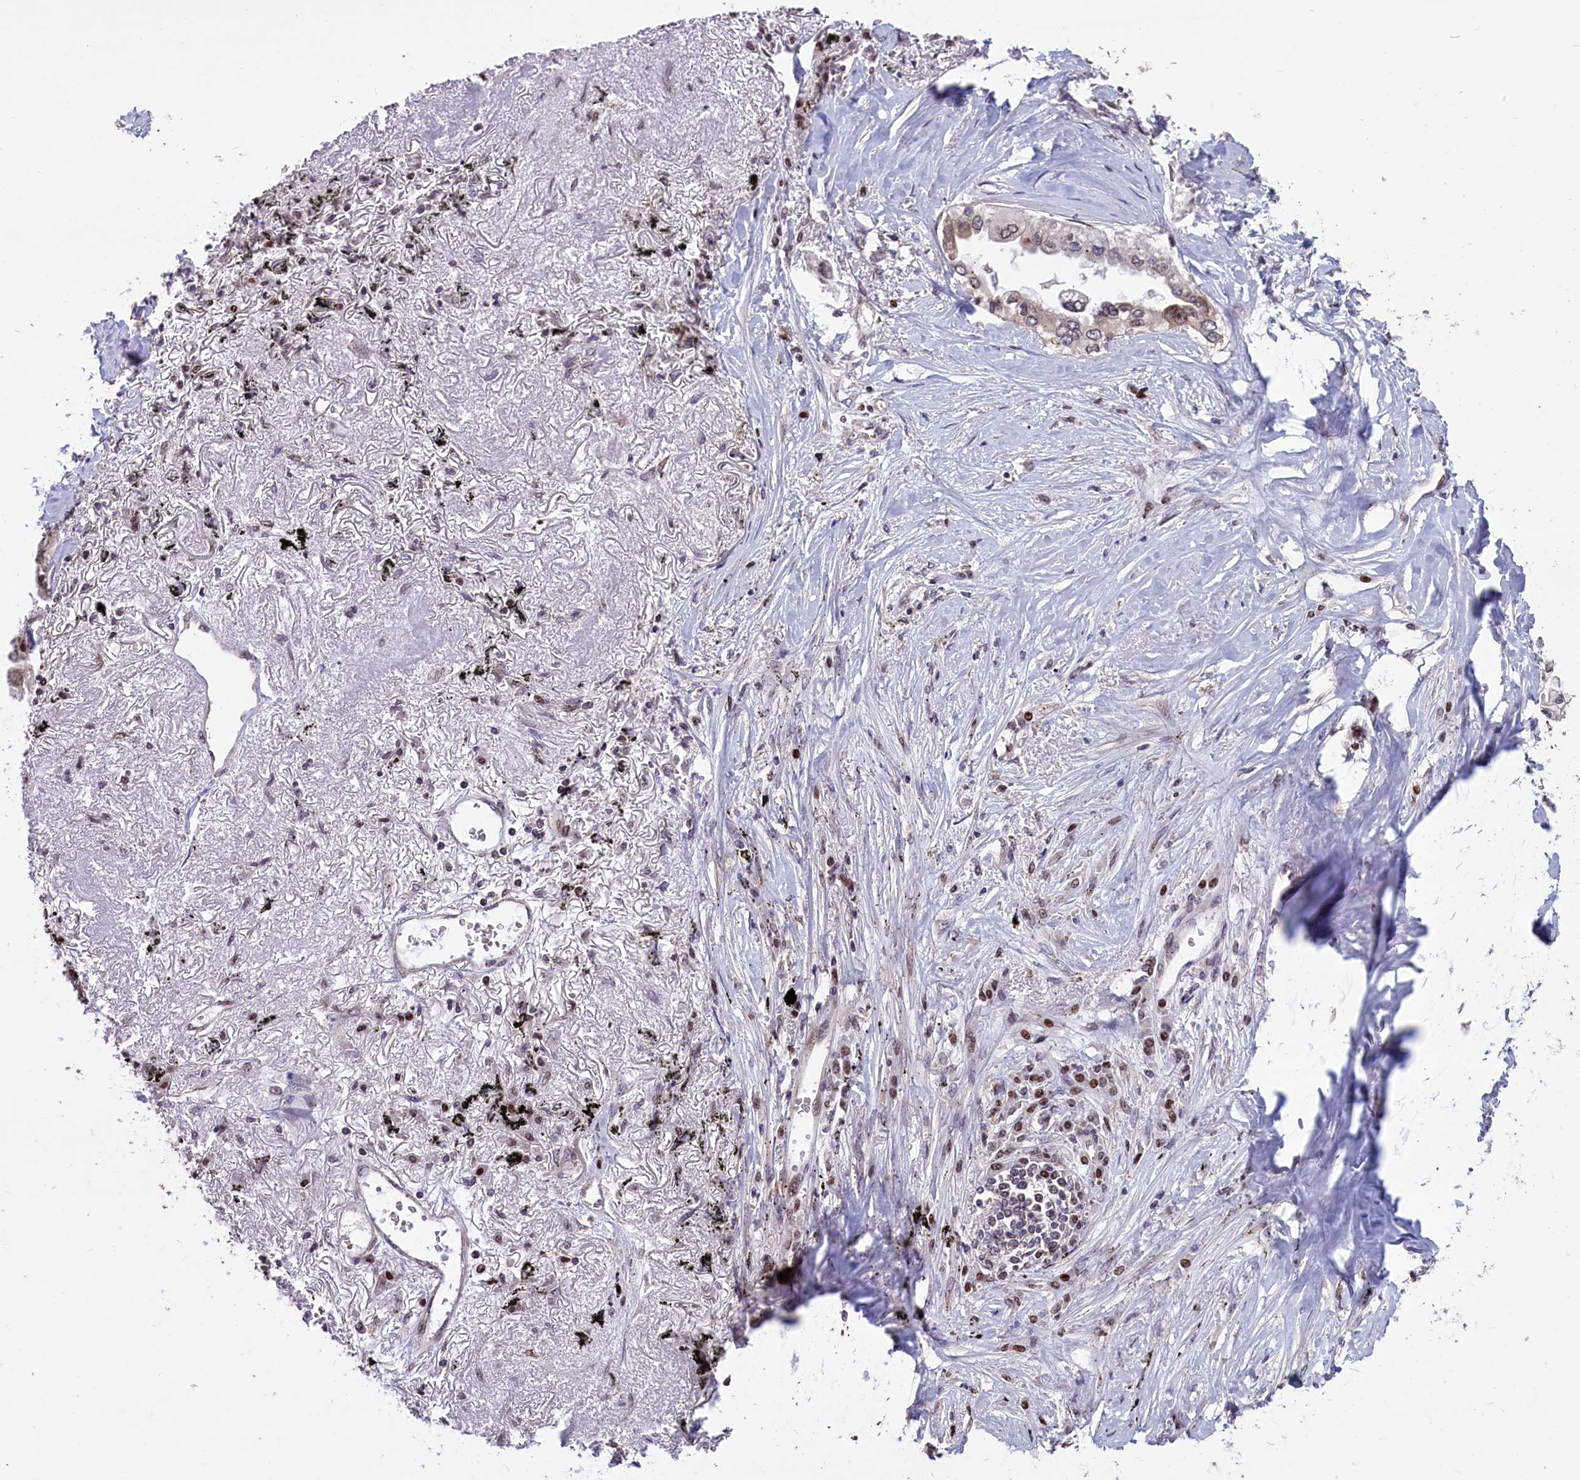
{"staining": {"intensity": "moderate", "quantity": "25%-75%", "location": "cytoplasmic/membranous,nuclear"}, "tissue": "lung cancer", "cell_type": "Tumor cells", "image_type": "cancer", "snomed": [{"axis": "morphology", "description": "Adenocarcinoma, NOS"}, {"axis": "topography", "description": "Lung"}], "caption": "DAB (3,3'-diaminobenzidine) immunohistochemical staining of adenocarcinoma (lung) demonstrates moderate cytoplasmic/membranous and nuclear protein staining in approximately 25%-75% of tumor cells.", "gene": "SHFL", "patient": {"sex": "female", "age": 76}}